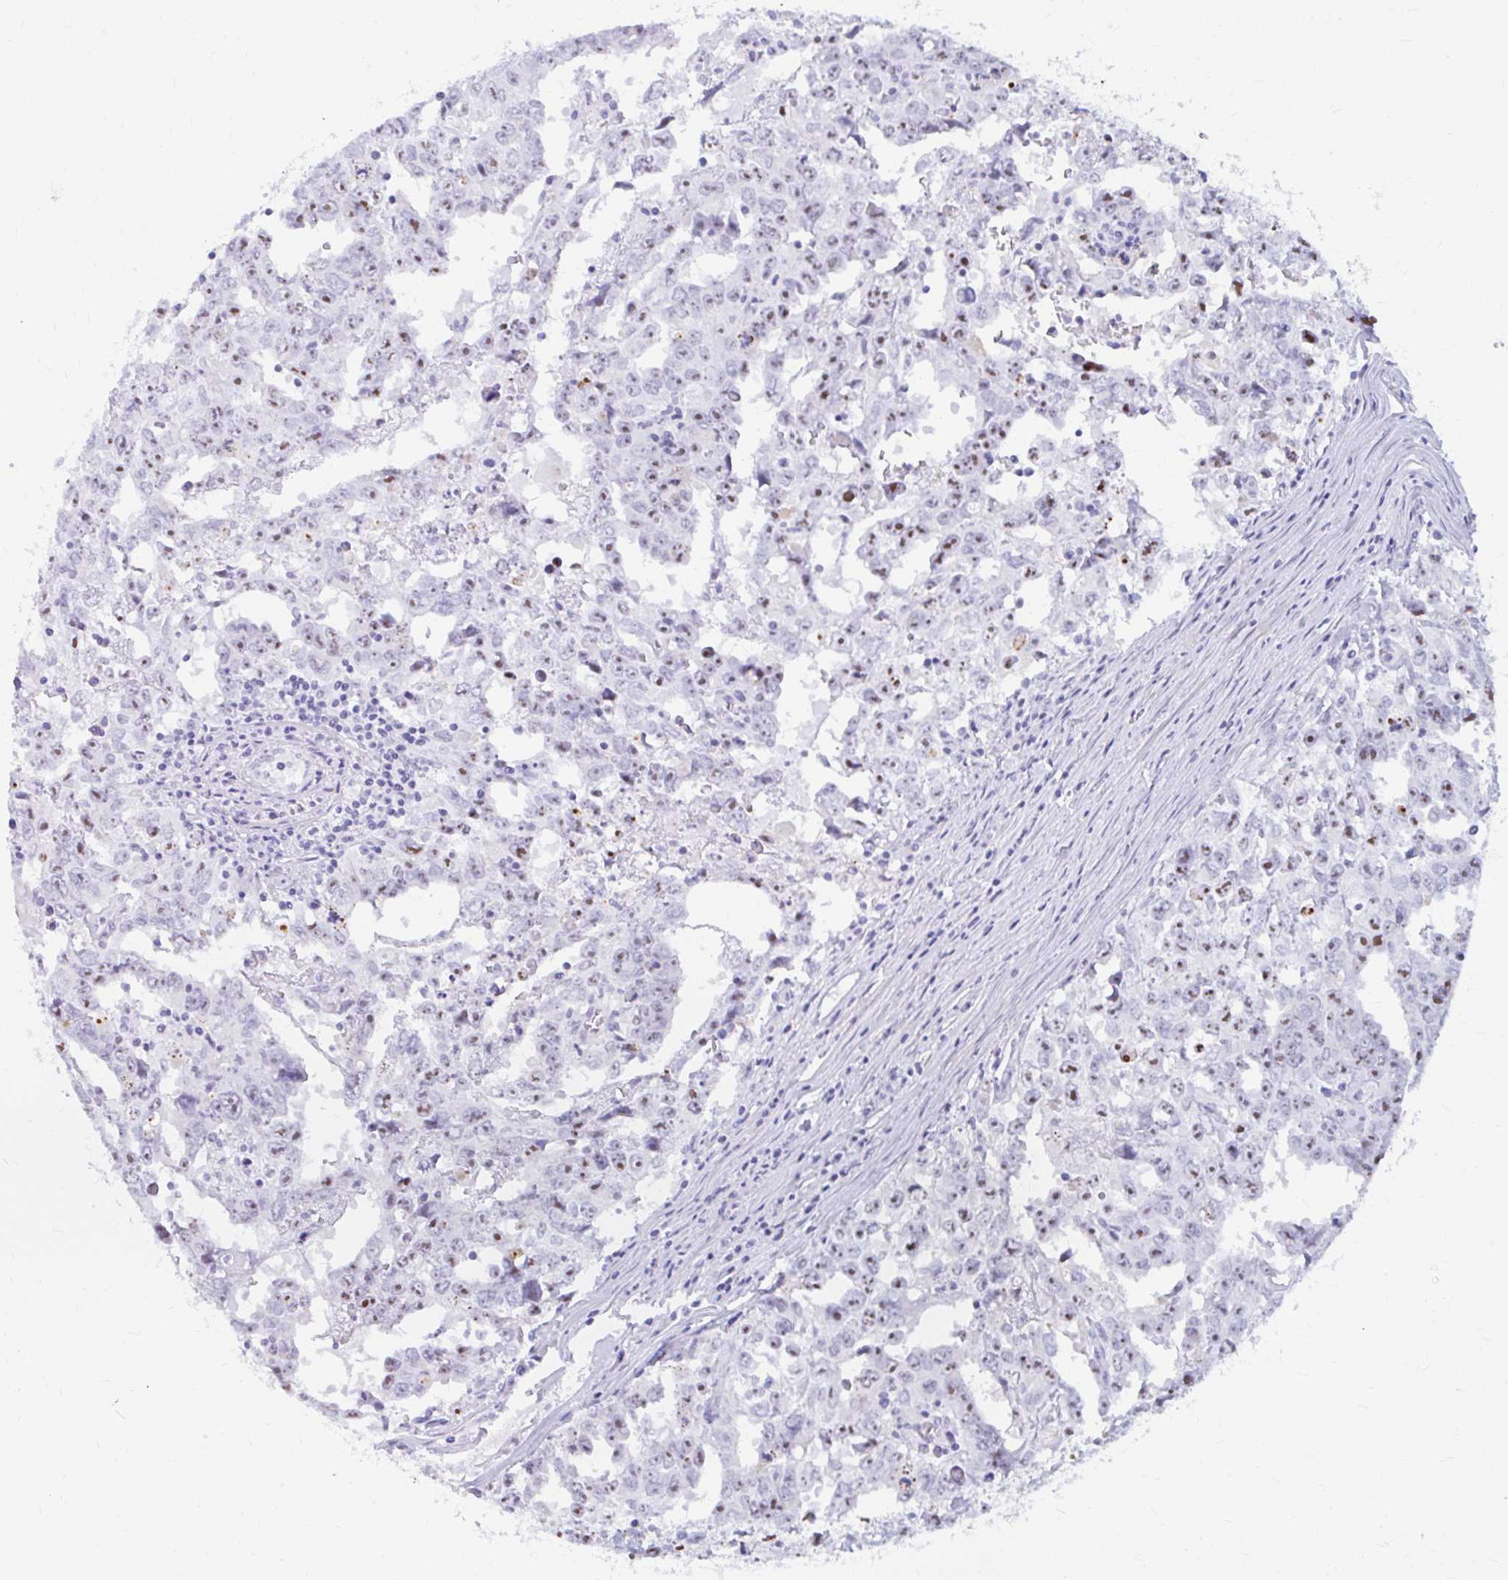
{"staining": {"intensity": "moderate", "quantity": "25%-75%", "location": "nuclear"}, "tissue": "testis cancer", "cell_type": "Tumor cells", "image_type": "cancer", "snomed": [{"axis": "morphology", "description": "Carcinoma, Embryonal, NOS"}, {"axis": "topography", "description": "Testis"}], "caption": "An immunohistochemistry photomicrograph of neoplastic tissue is shown. Protein staining in brown highlights moderate nuclear positivity in testis cancer (embryonal carcinoma) within tumor cells.", "gene": "FTSJ3", "patient": {"sex": "male", "age": 22}}